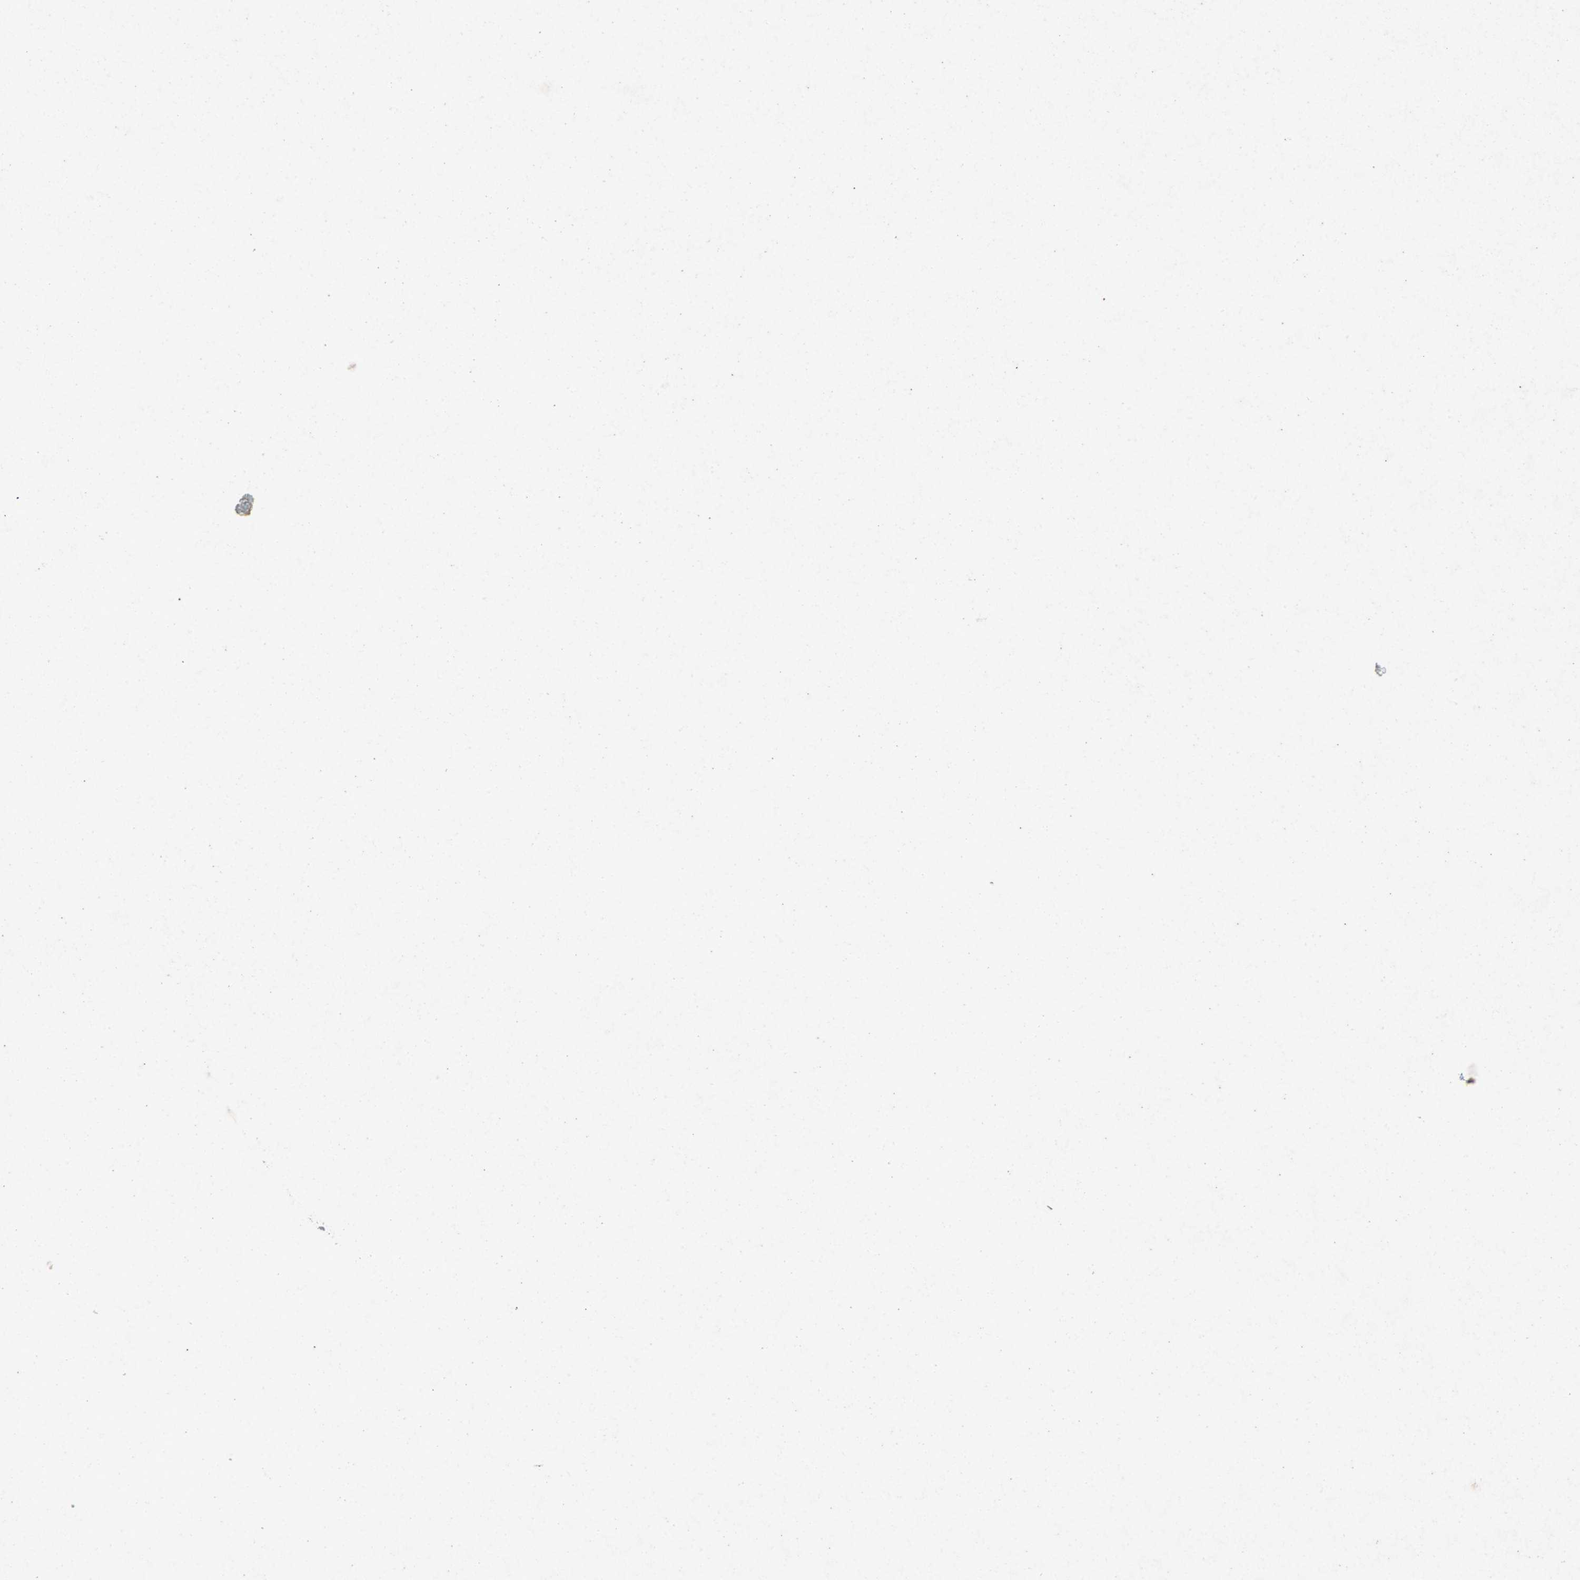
{"staining": {"intensity": "negative", "quantity": "none", "location": "none"}, "tissue": "cervix", "cell_type": "Glandular cells", "image_type": "normal", "snomed": [{"axis": "morphology", "description": "Normal tissue, NOS"}, {"axis": "topography", "description": "Cervix"}], "caption": "Glandular cells are negative for protein expression in benign human cervix. The staining was performed using DAB (3,3'-diaminobenzidine) to visualize the protein expression in brown, while the nuclei were stained in blue with hematoxylin (Magnification: 20x).", "gene": "PCDHB2", "patient": {"sex": "female", "age": 55}}